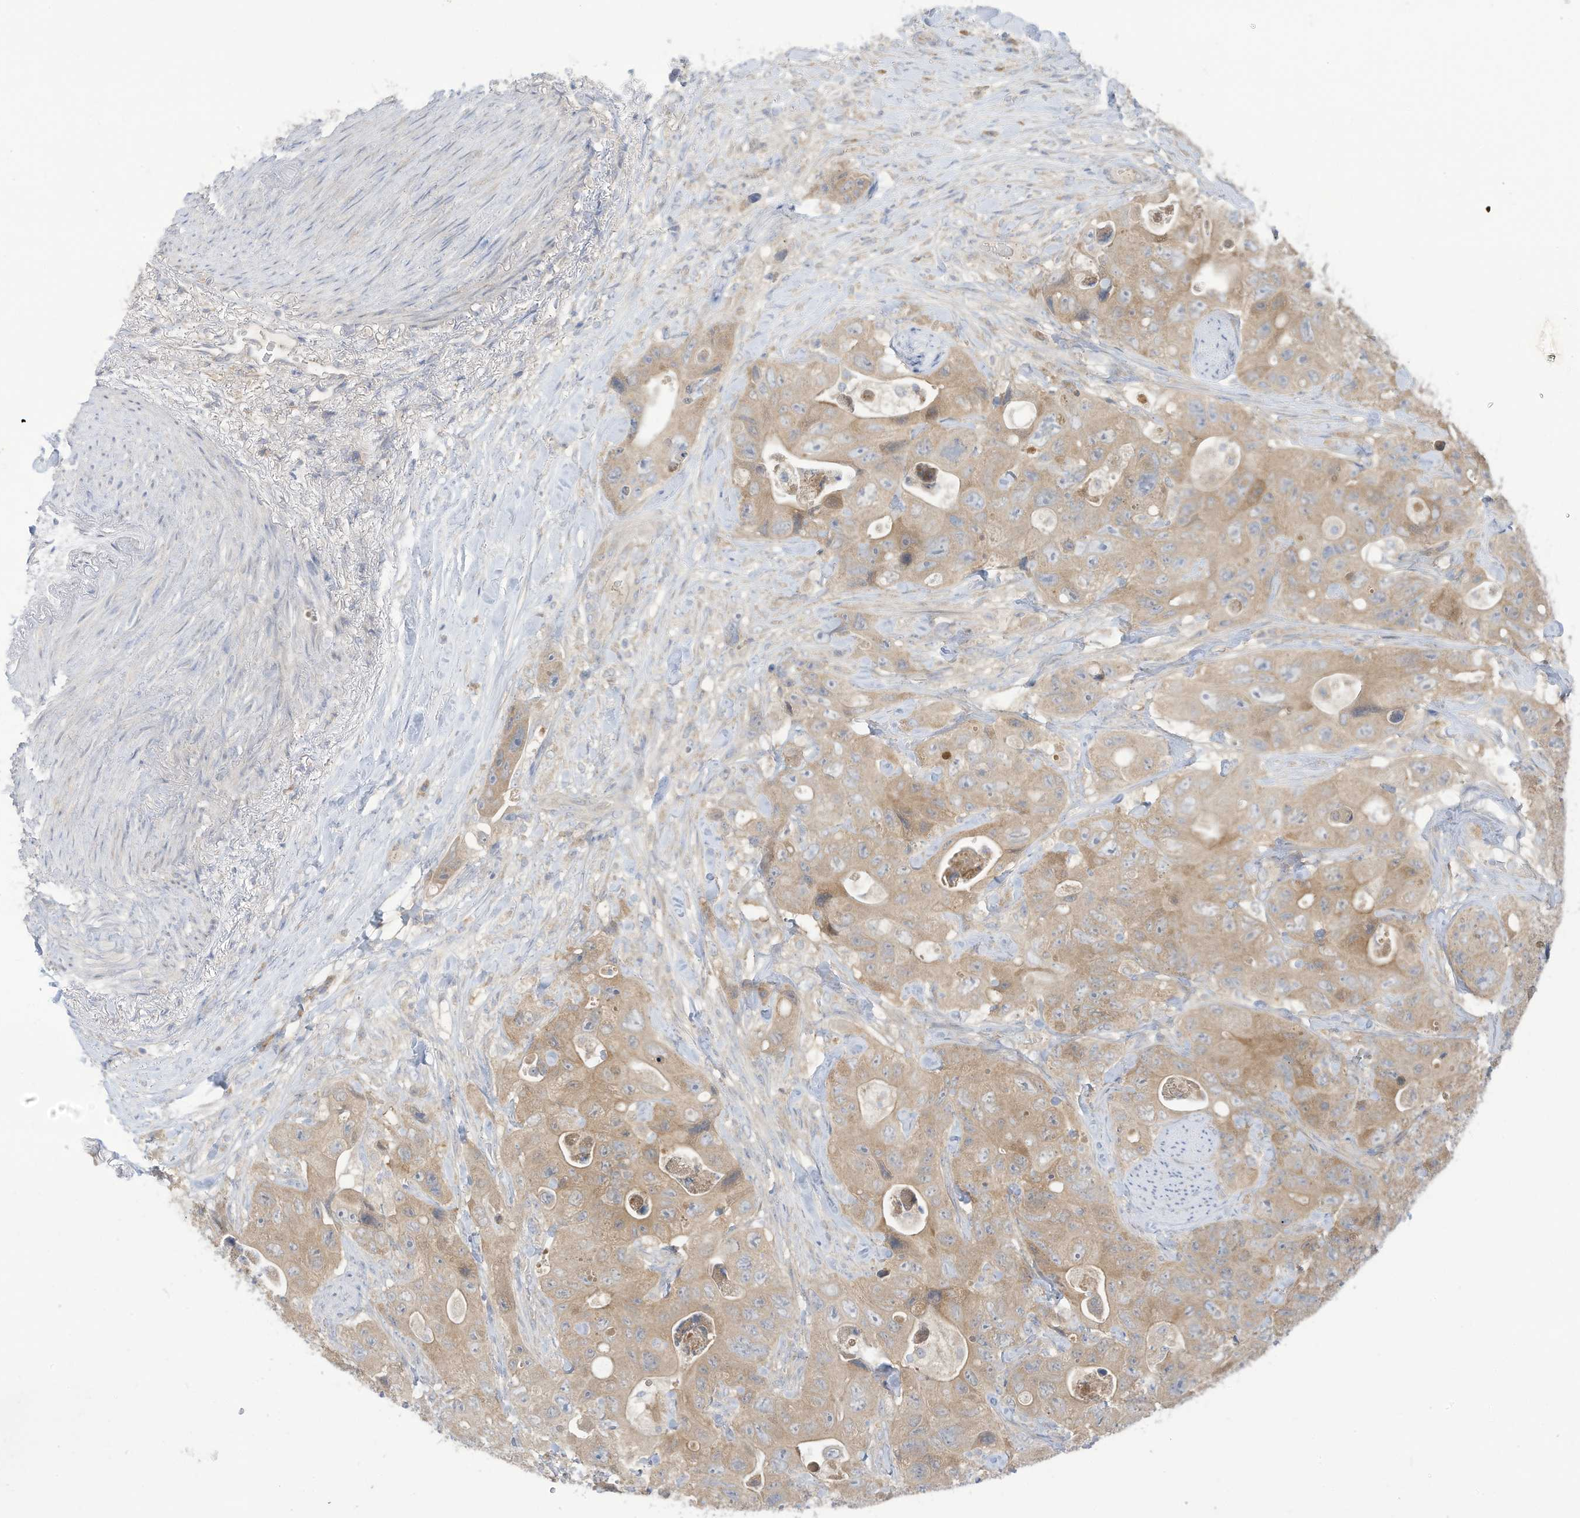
{"staining": {"intensity": "weak", "quantity": ">75%", "location": "cytoplasmic/membranous"}, "tissue": "colorectal cancer", "cell_type": "Tumor cells", "image_type": "cancer", "snomed": [{"axis": "morphology", "description": "Adenocarcinoma, NOS"}, {"axis": "topography", "description": "Colon"}], "caption": "A photomicrograph of colorectal adenocarcinoma stained for a protein demonstrates weak cytoplasmic/membranous brown staining in tumor cells.", "gene": "LRRN2", "patient": {"sex": "female", "age": 46}}